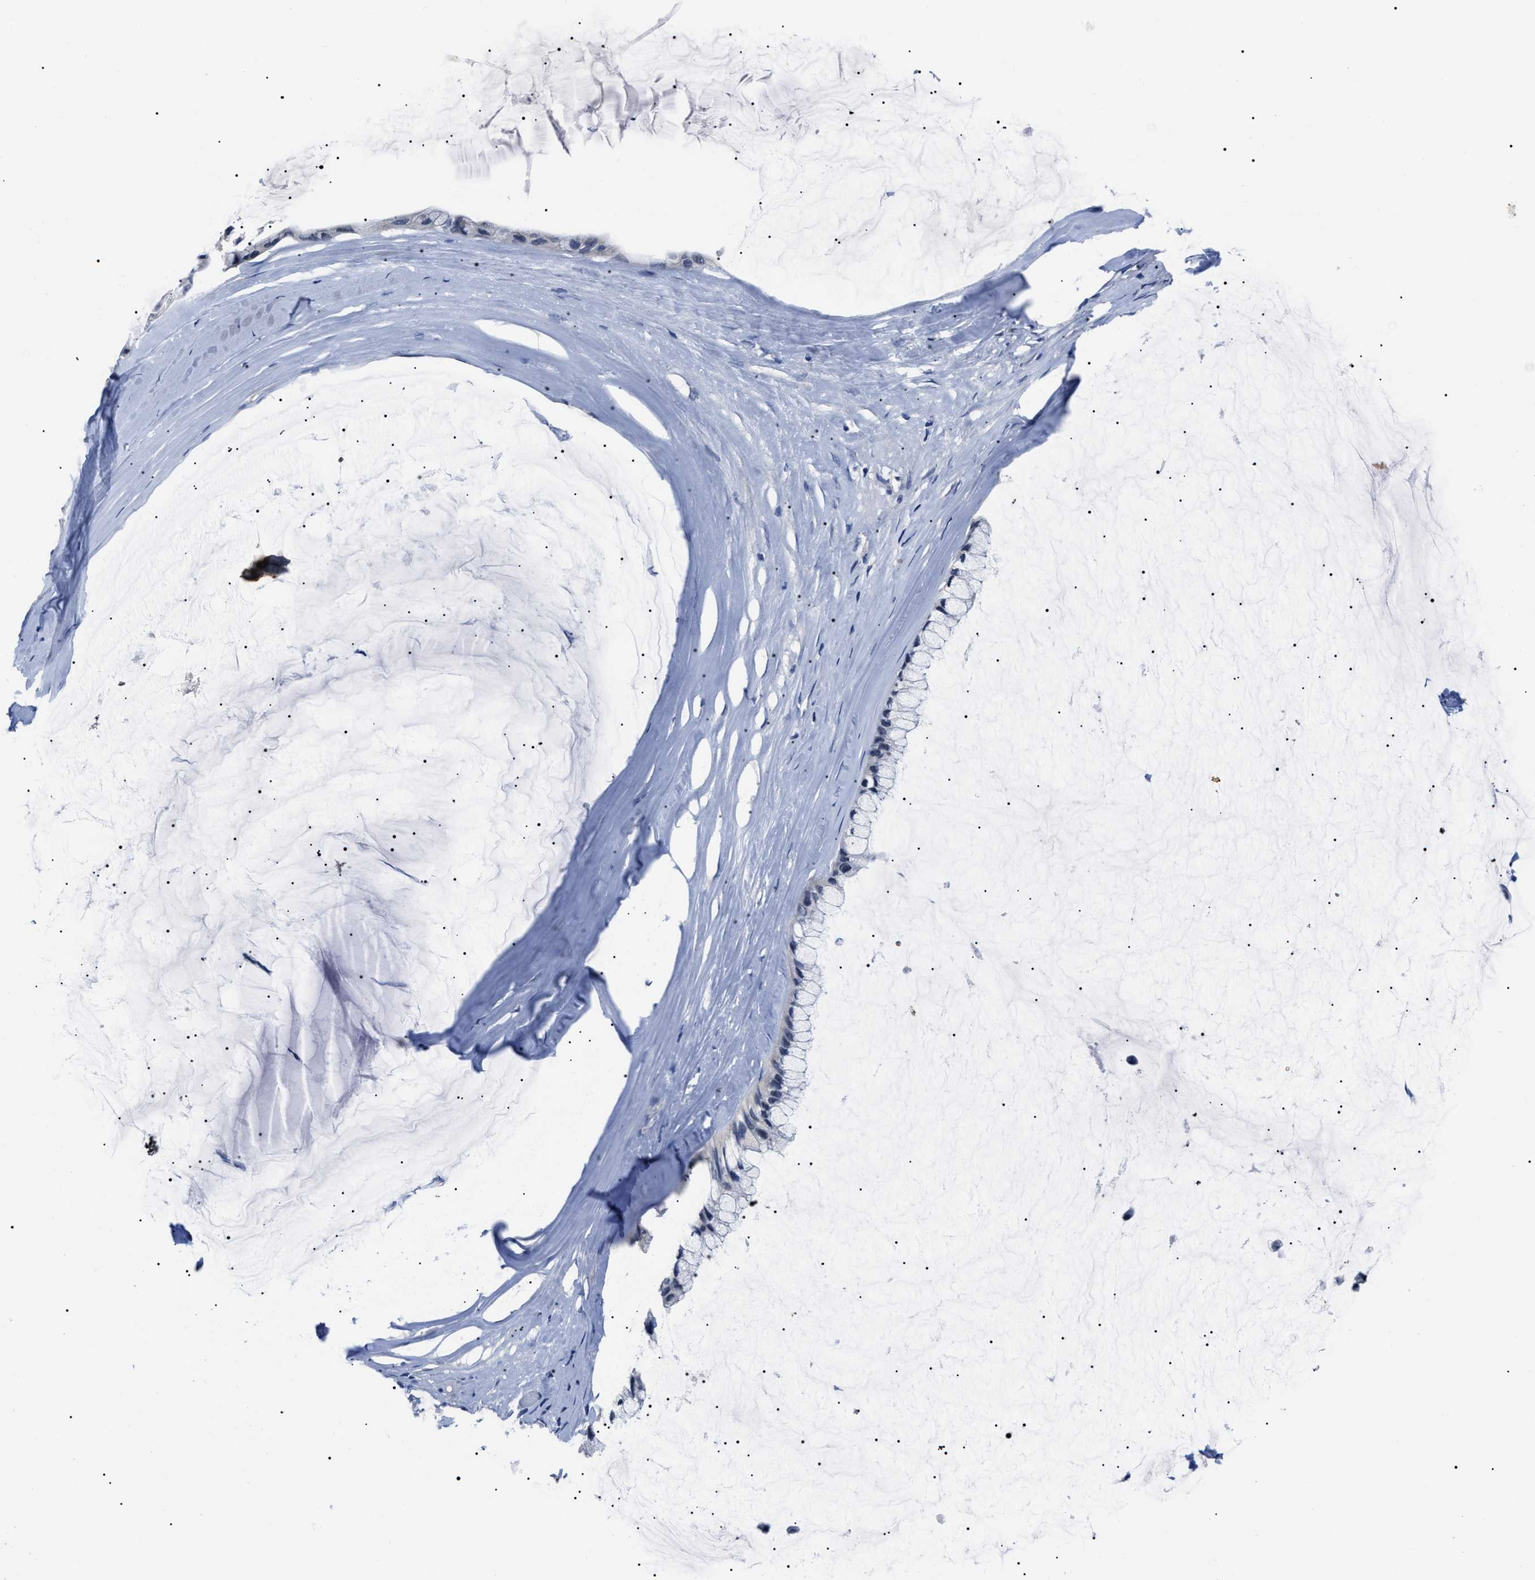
{"staining": {"intensity": "negative", "quantity": "none", "location": "none"}, "tissue": "ovarian cancer", "cell_type": "Tumor cells", "image_type": "cancer", "snomed": [{"axis": "morphology", "description": "Cystadenocarcinoma, mucinous, NOS"}, {"axis": "topography", "description": "Ovary"}], "caption": "Ovarian cancer (mucinous cystadenocarcinoma) was stained to show a protein in brown. There is no significant positivity in tumor cells. Nuclei are stained in blue.", "gene": "LRWD1", "patient": {"sex": "female", "age": 39}}